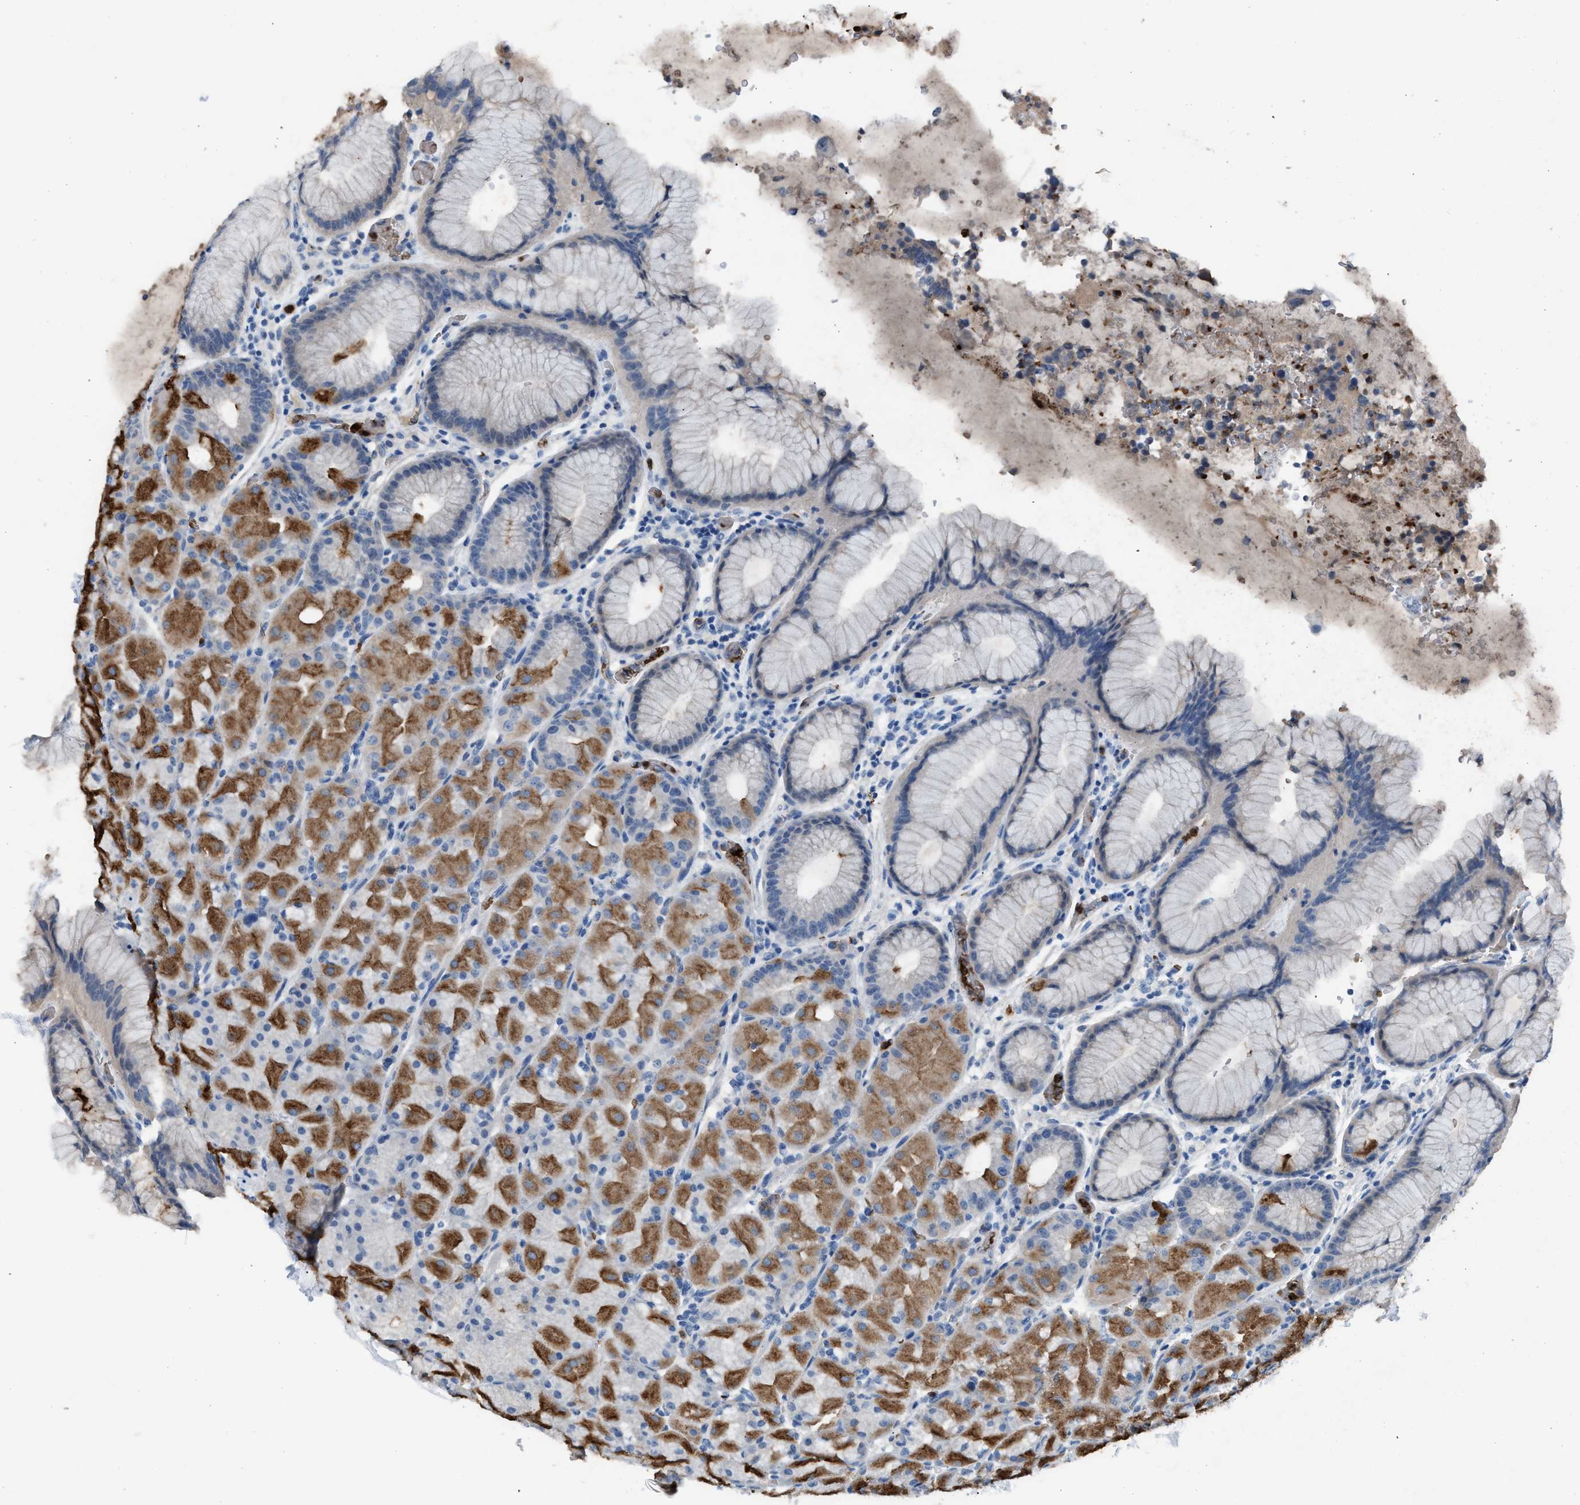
{"staining": {"intensity": "moderate", "quantity": "25%-75%", "location": "cytoplasmic/membranous"}, "tissue": "stomach", "cell_type": "Glandular cells", "image_type": "normal", "snomed": [{"axis": "morphology", "description": "Normal tissue, NOS"}, {"axis": "topography", "description": "Stomach, upper"}, {"axis": "topography", "description": "Stomach"}], "caption": "DAB (3,3'-diaminobenzidine) immunohistochemical staining of normal human stomach displays moderate cytoplasmic/membranous protein expression in about 25%-75% of glandular cells.", "gene": "CFAP77", "patient": {"sex": "male", "age": 48}}